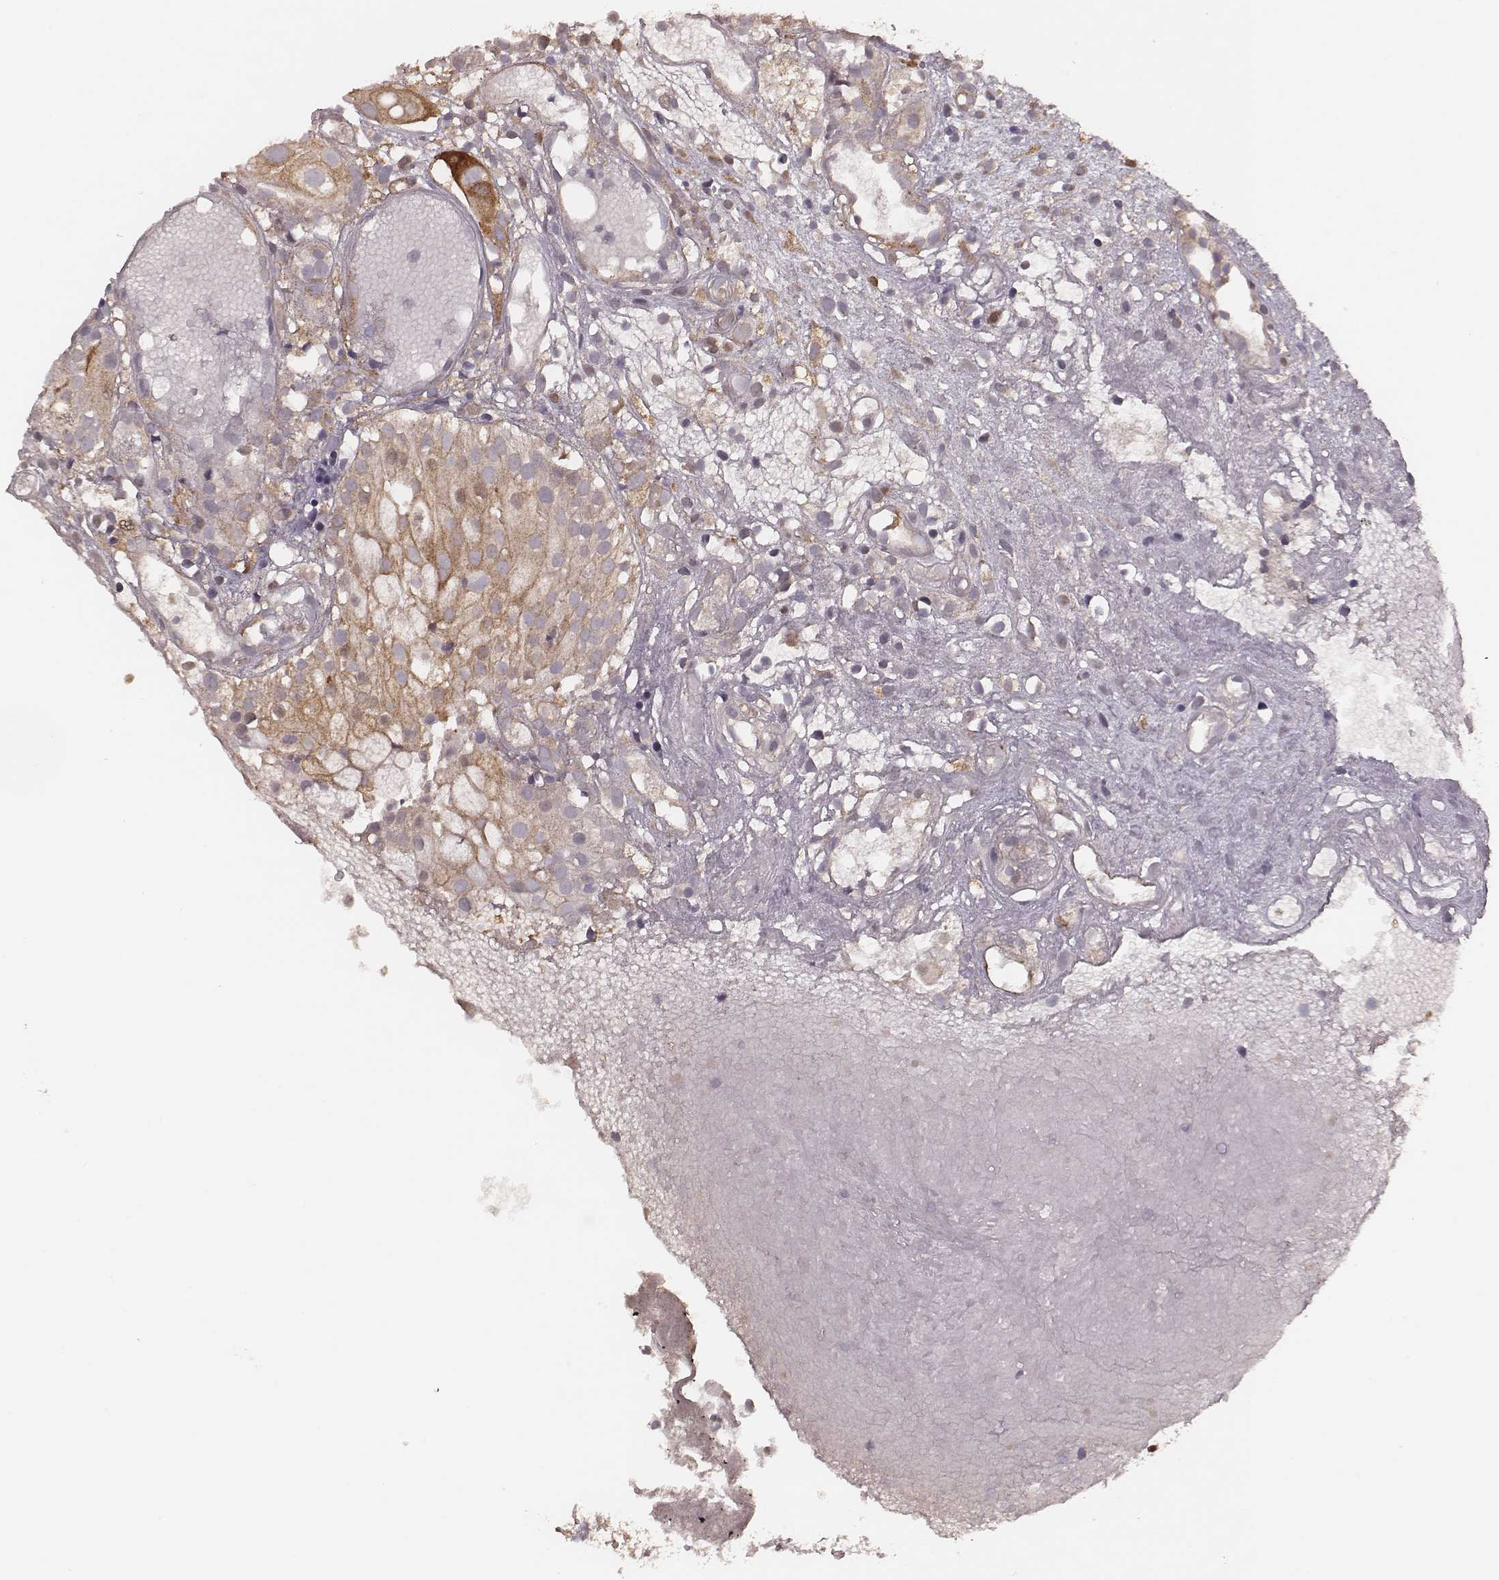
{"staining": {"intensity": "moderate", "quantity": ">75%", "location": "cytoplasmic/membranous"}, "tissue": "prostate cancer", "cell_type": "Tumor cells", "image_type": "cancer", "snomed": [{"axis": "morphology", "description": "Adenocarcinoma, High grade"}, {"axis": "topography", "description": "Prostate"}], "caption": "Brown immunohistochemical staining in human prostate cancer exhibits moderate cytoplasmic/membranous expression in approximately >75% of tumor cells.", "gene": "CARS1", "patient": {"sex": "male", "age": 79}}